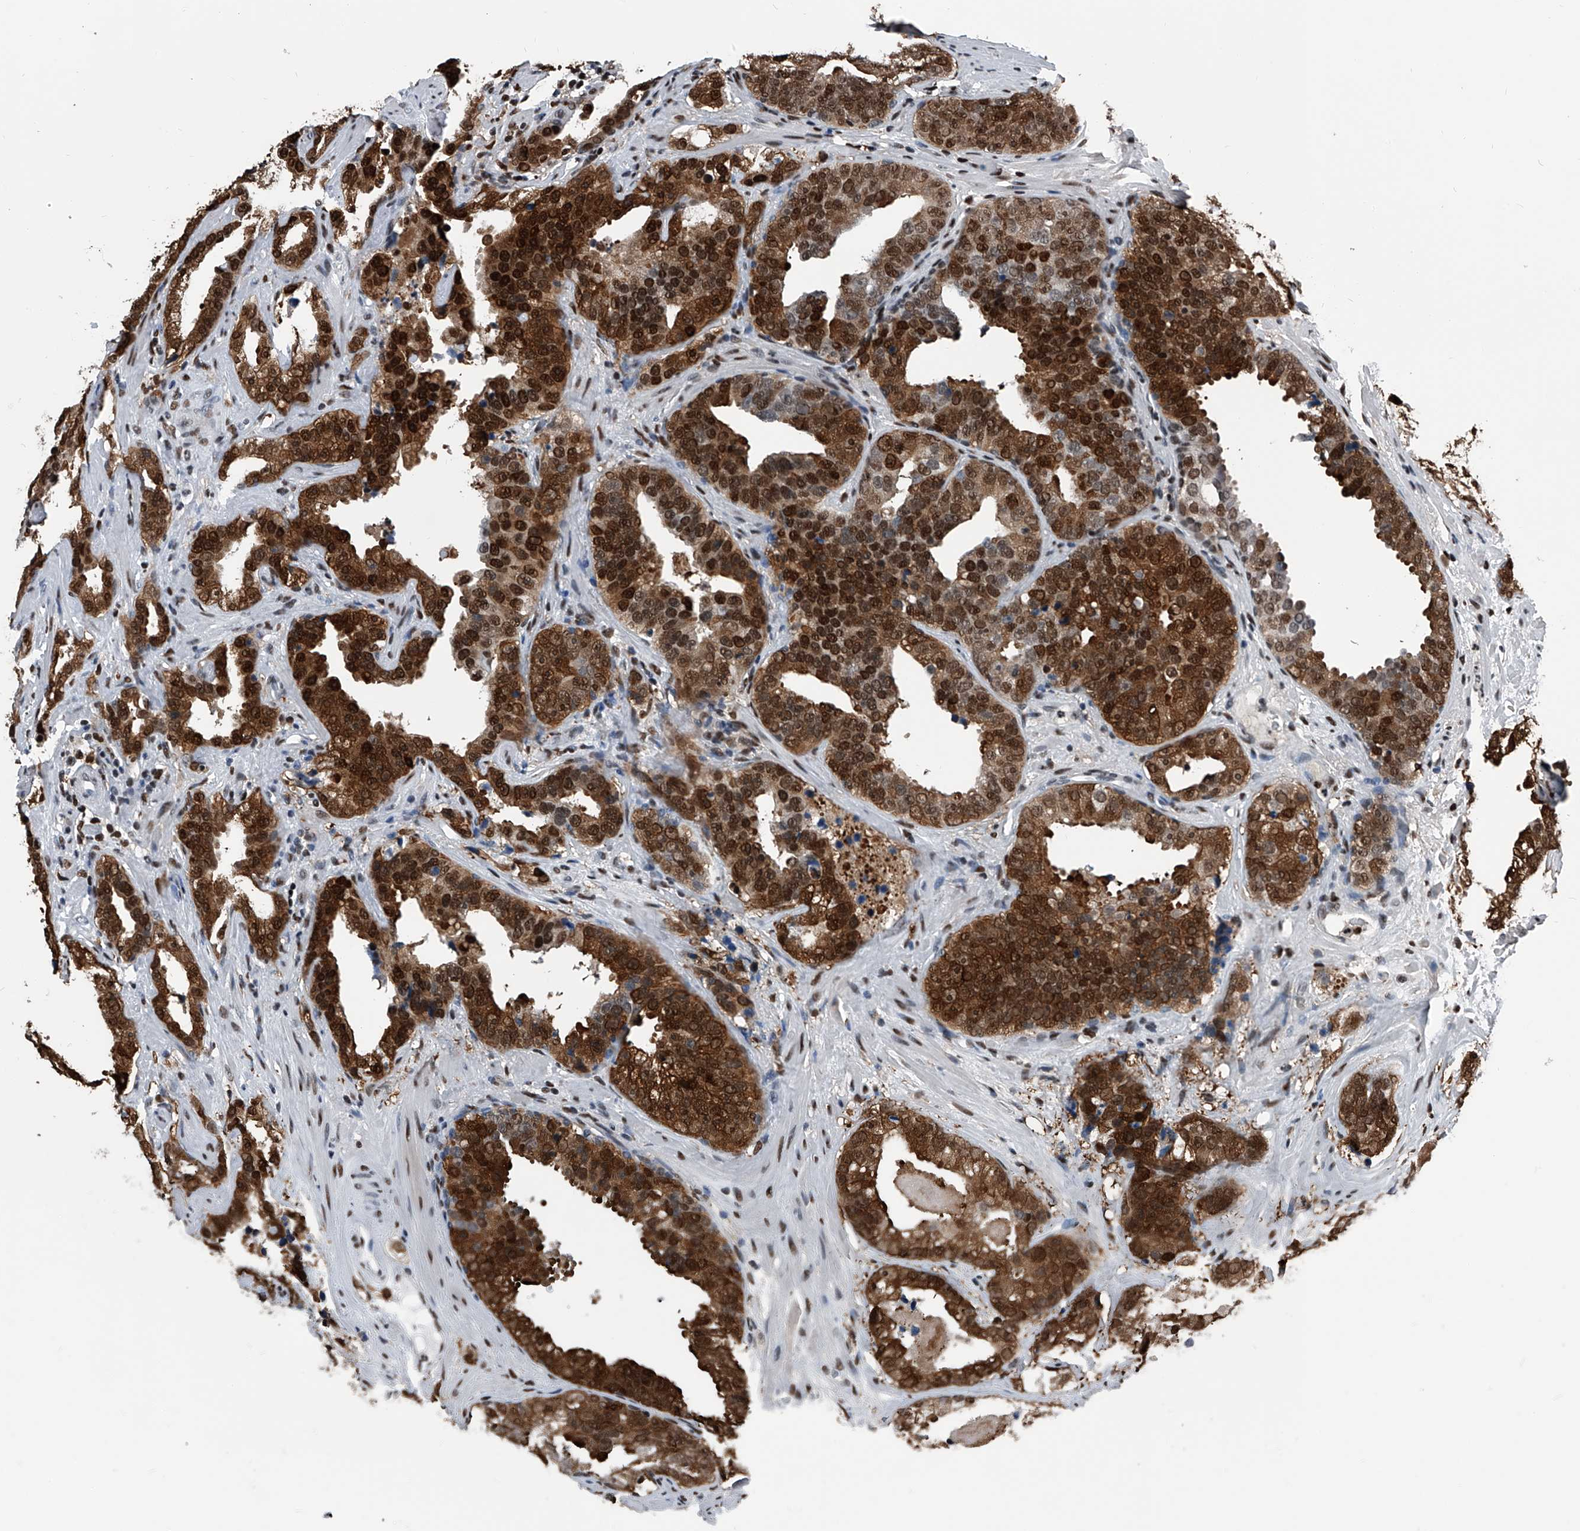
{"staining": {"intensity": "strong", "quantity": ">75%", "location": "cytoplasmic/membranous,nuclear"}, "tissue": "prostate cancer", "cell_type": "Tumor cells", "image_type": "cancer", "snomed": [{"axis": "morphology", "description": "Adenocarcinoma, High grade"}, {"axis": "topography", "description": "Prostate"}], "caption": "Brown immunohistochemical staining in prostate cancer exhibits strong cytoplasmic/membranous and nuclear expression in about >75% of tumor cells. (DAB IHC, brown staining for protein, blue staining for nuclei).", "gene": "FKBP5", "patient": {"sex": "male", "age": 62}}